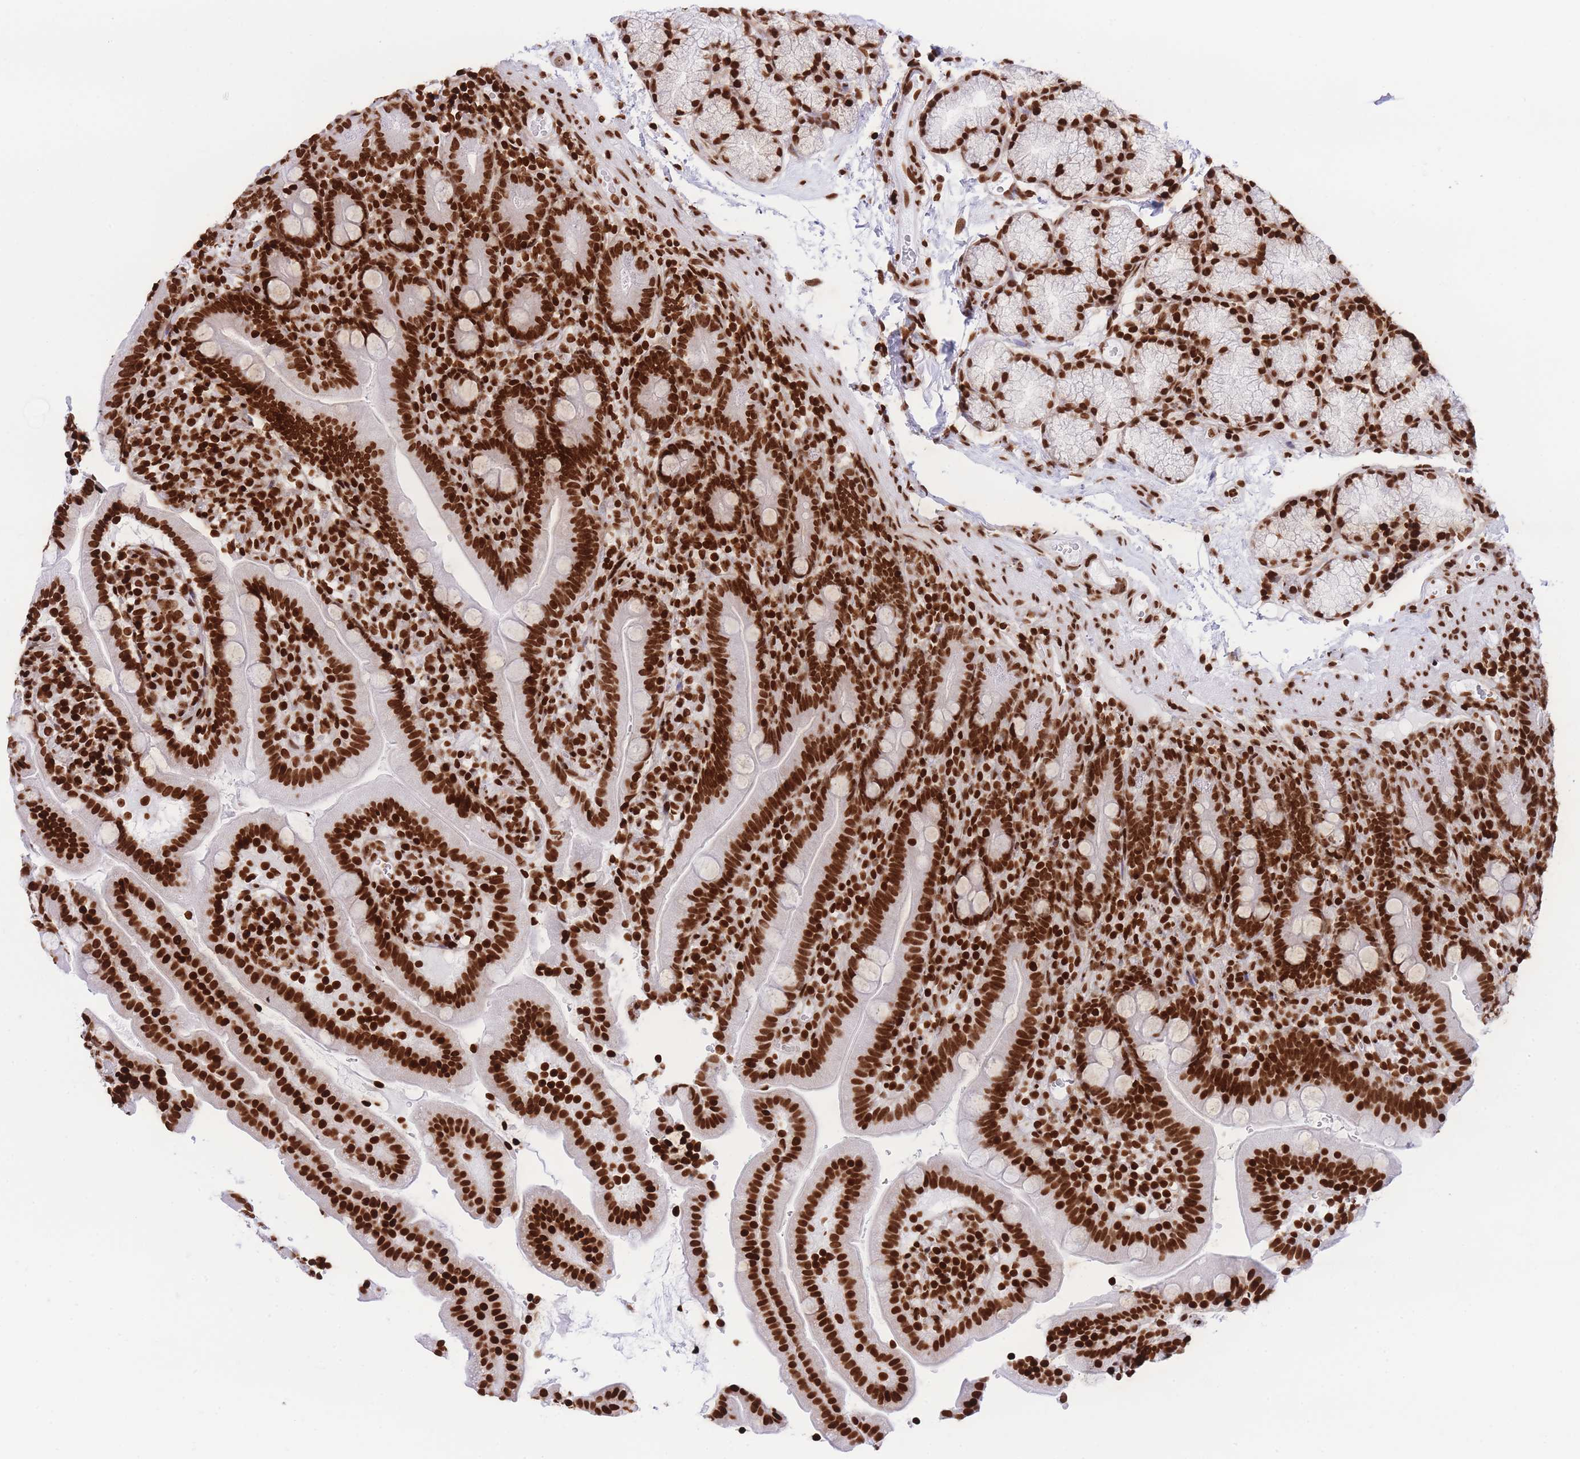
{"staining": {"intensity": "strong", "quantity": ">75%", "location": "nuclear"}, "tissue": "duodenum", "cell_type": "Glandular cells", "image_type": "normal", "snomed": [{"axis": "morphology", "description": "Normal tissue, NOS"}, {"axis": "topography", "description": "Duodenum"}], "caption": "Glandular cells demonstrate strong nuclear positivity in approximately >75% of cells in unremarkable duodenum.", "gene": "H2BC10", "patient": {"sex": "female", "age": 67}}